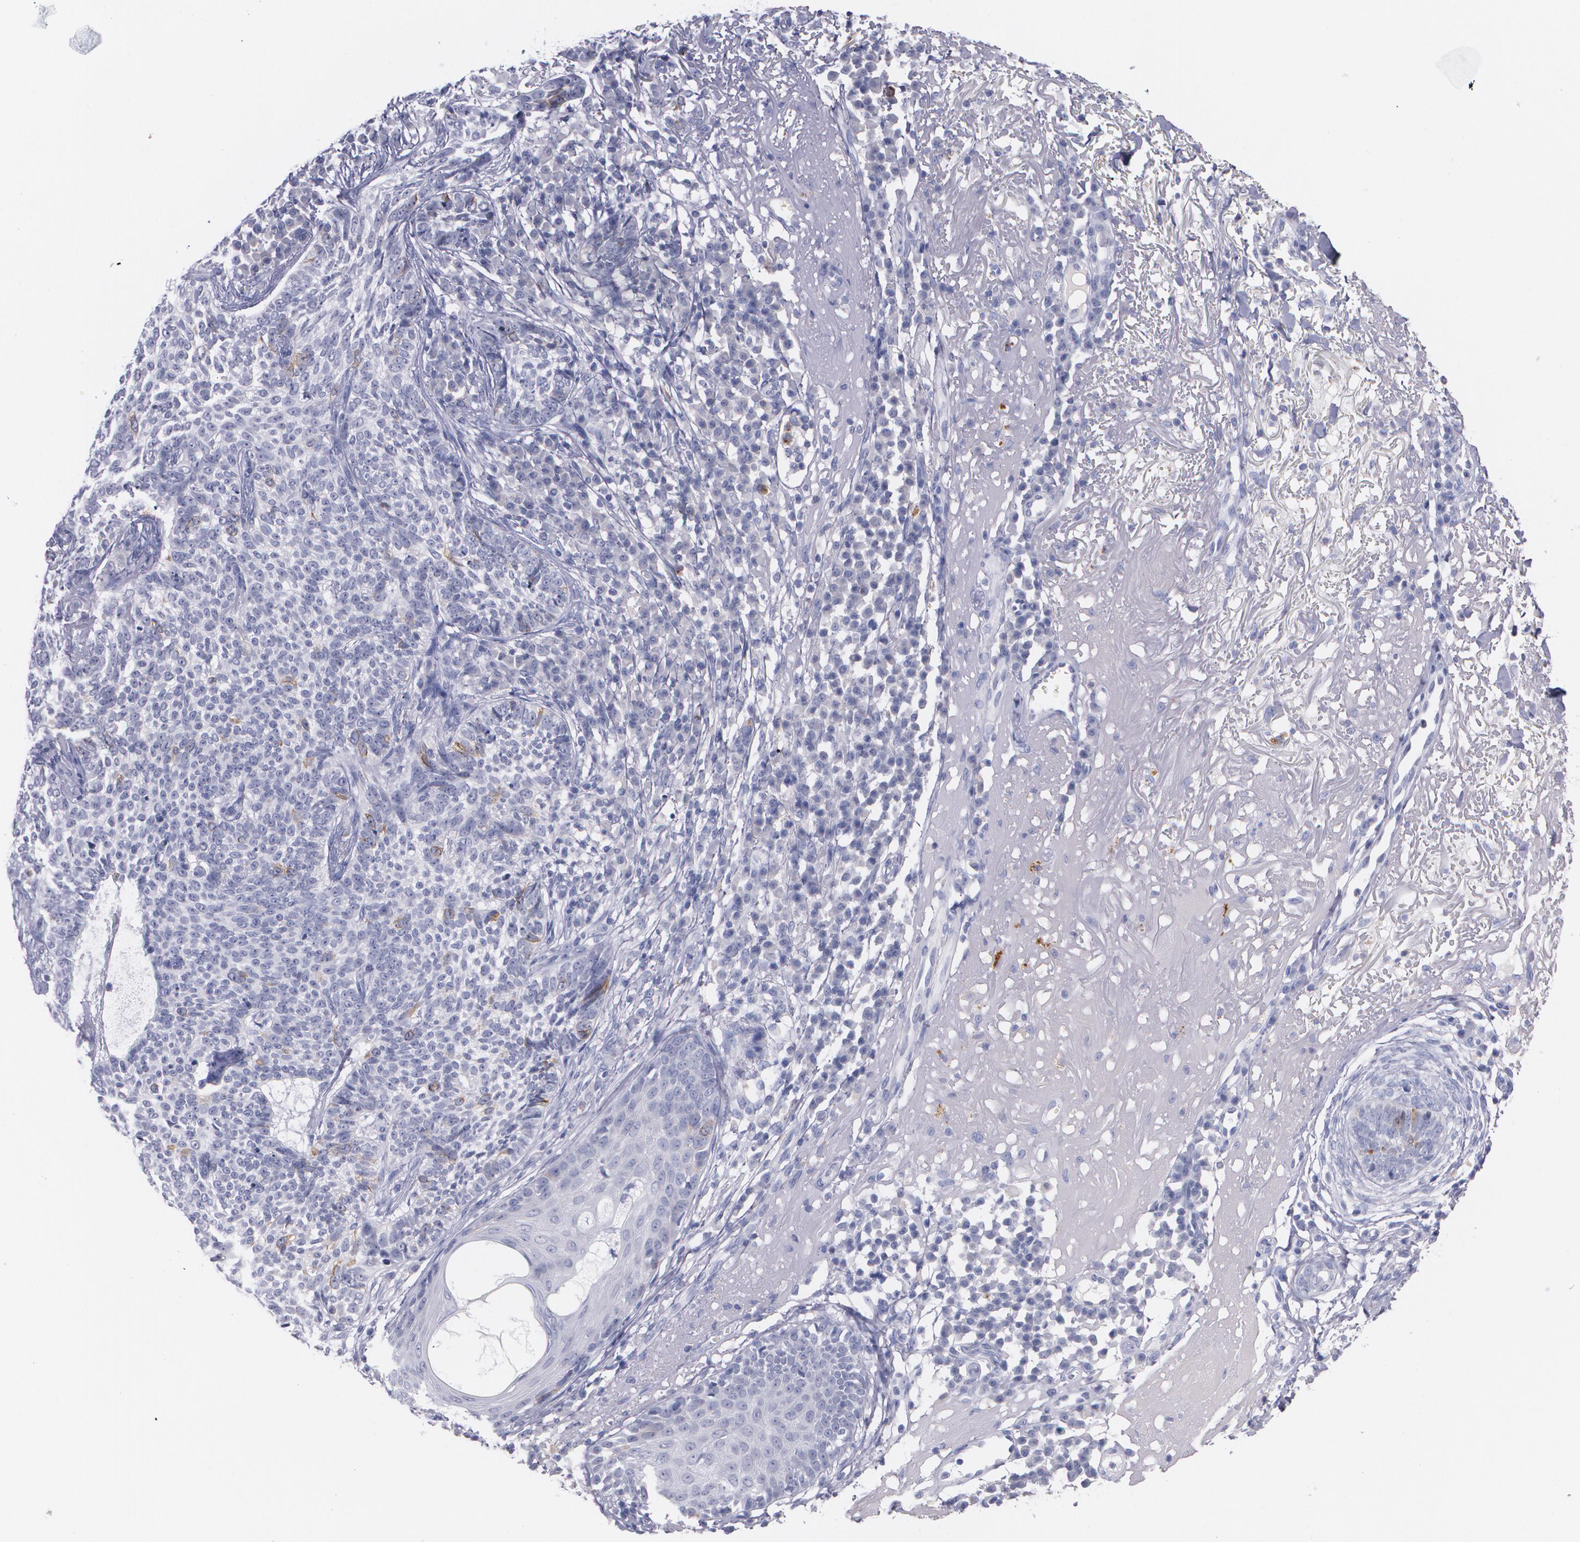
{"staining": {"intensity": "weak", "quantity": "<25%", "location": "cytoplasmic/membranous"}, "tissue": "skin cancer", "cell_type": "Tumor cells", "image_type": "cancer", "snomed": [{"axis": "morphology", "description": "Basal cell carcinoma"}, {"axis": "topography", "description": "Skin"}], "caption": "Skin cancer (basal cell carcinoma) stained for a protein using IHC demonstrates no positivity tumor cells.", "gene": "HMMR", "patient": {"sex": "female", "age": 89}}